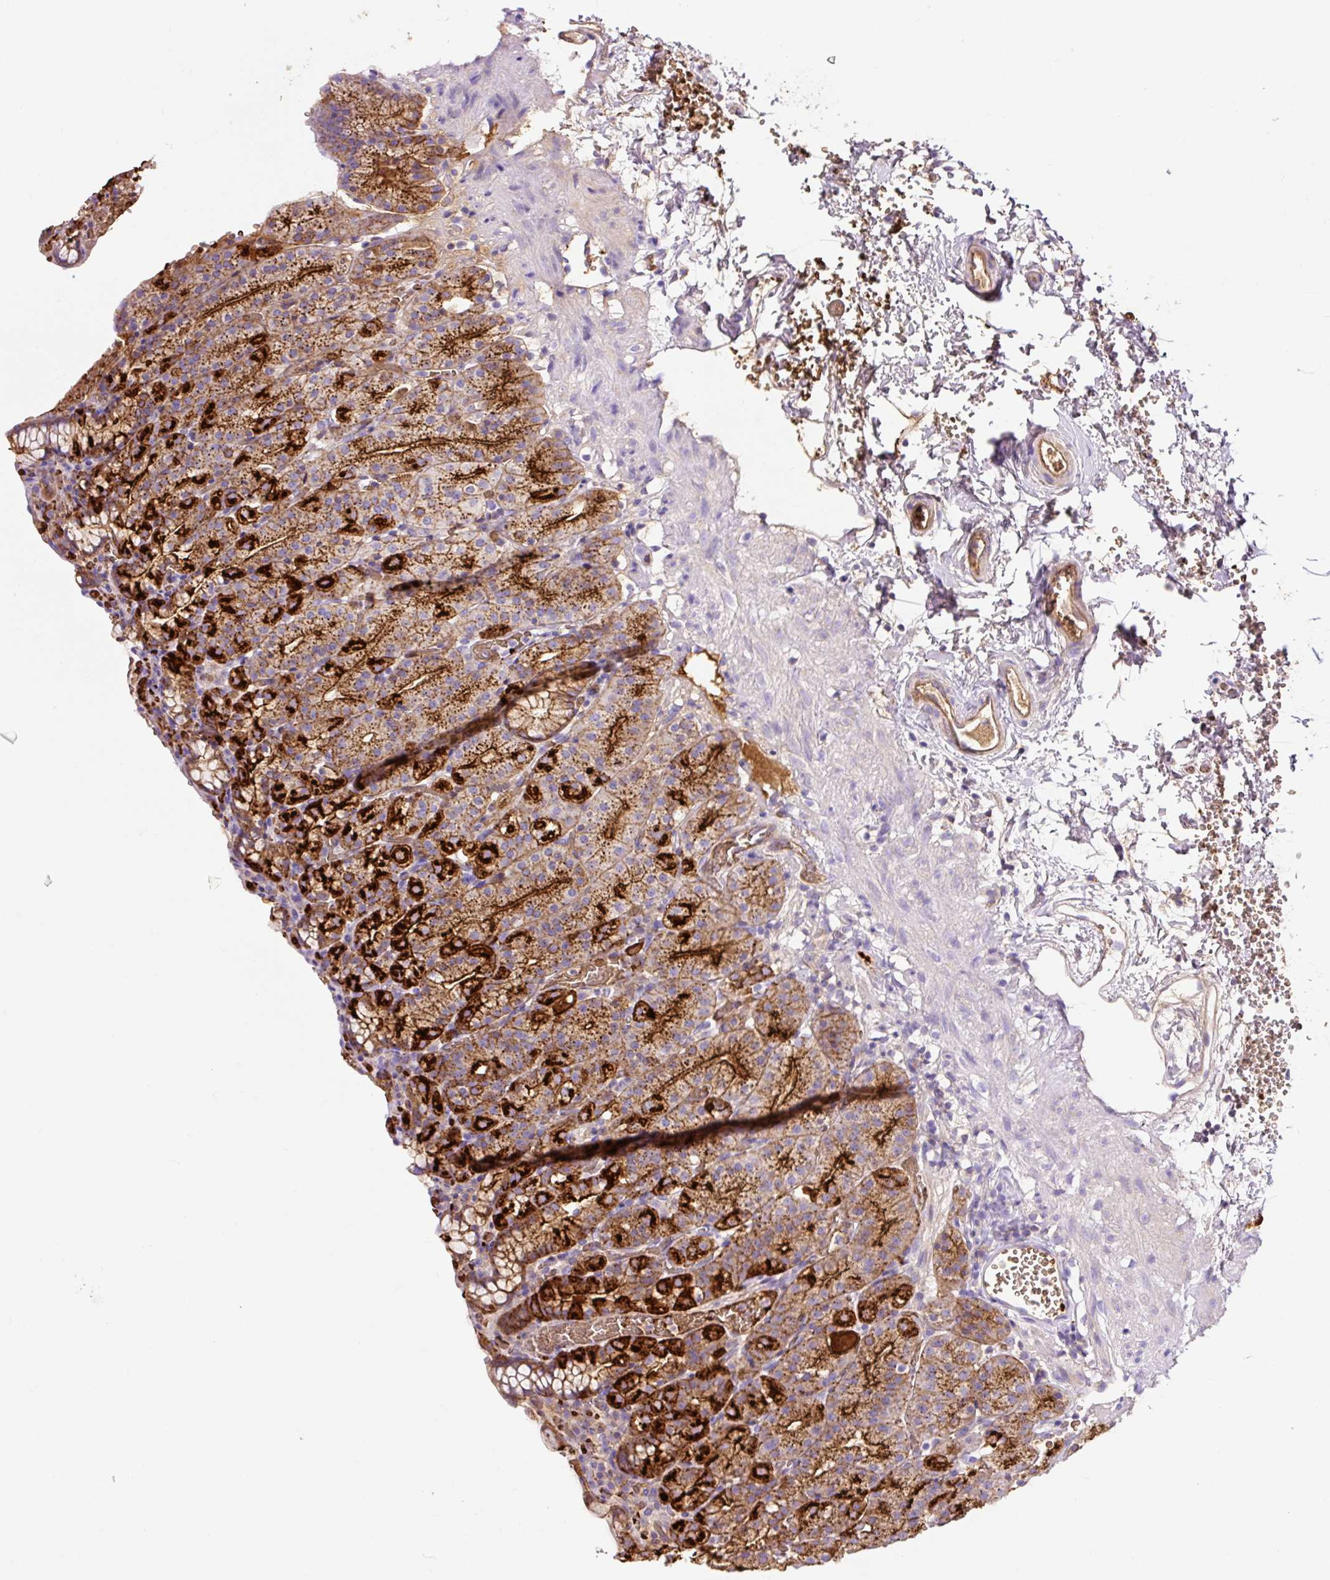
{"staining": {"intensity": "strong", "quantity": ">75%", "location": "cytoplasmic/membranous"}, "tissue": "stomach", "cell_type": "Glandular cells", "image_type": "normal", "snomed": [{"axis": "morphology", "description": "Normal tissue, NOS"}, {"axis": "topography", "description": "Stomach, upper"}], "caption": "Strong cytoplasmic/membranous staining for a protein is seen in about >75% of glandular cells of unremarkable stomach using immunohistochemistry.", "gene": "HIP1R", "patient": {"sex": "female", "age": 81}}